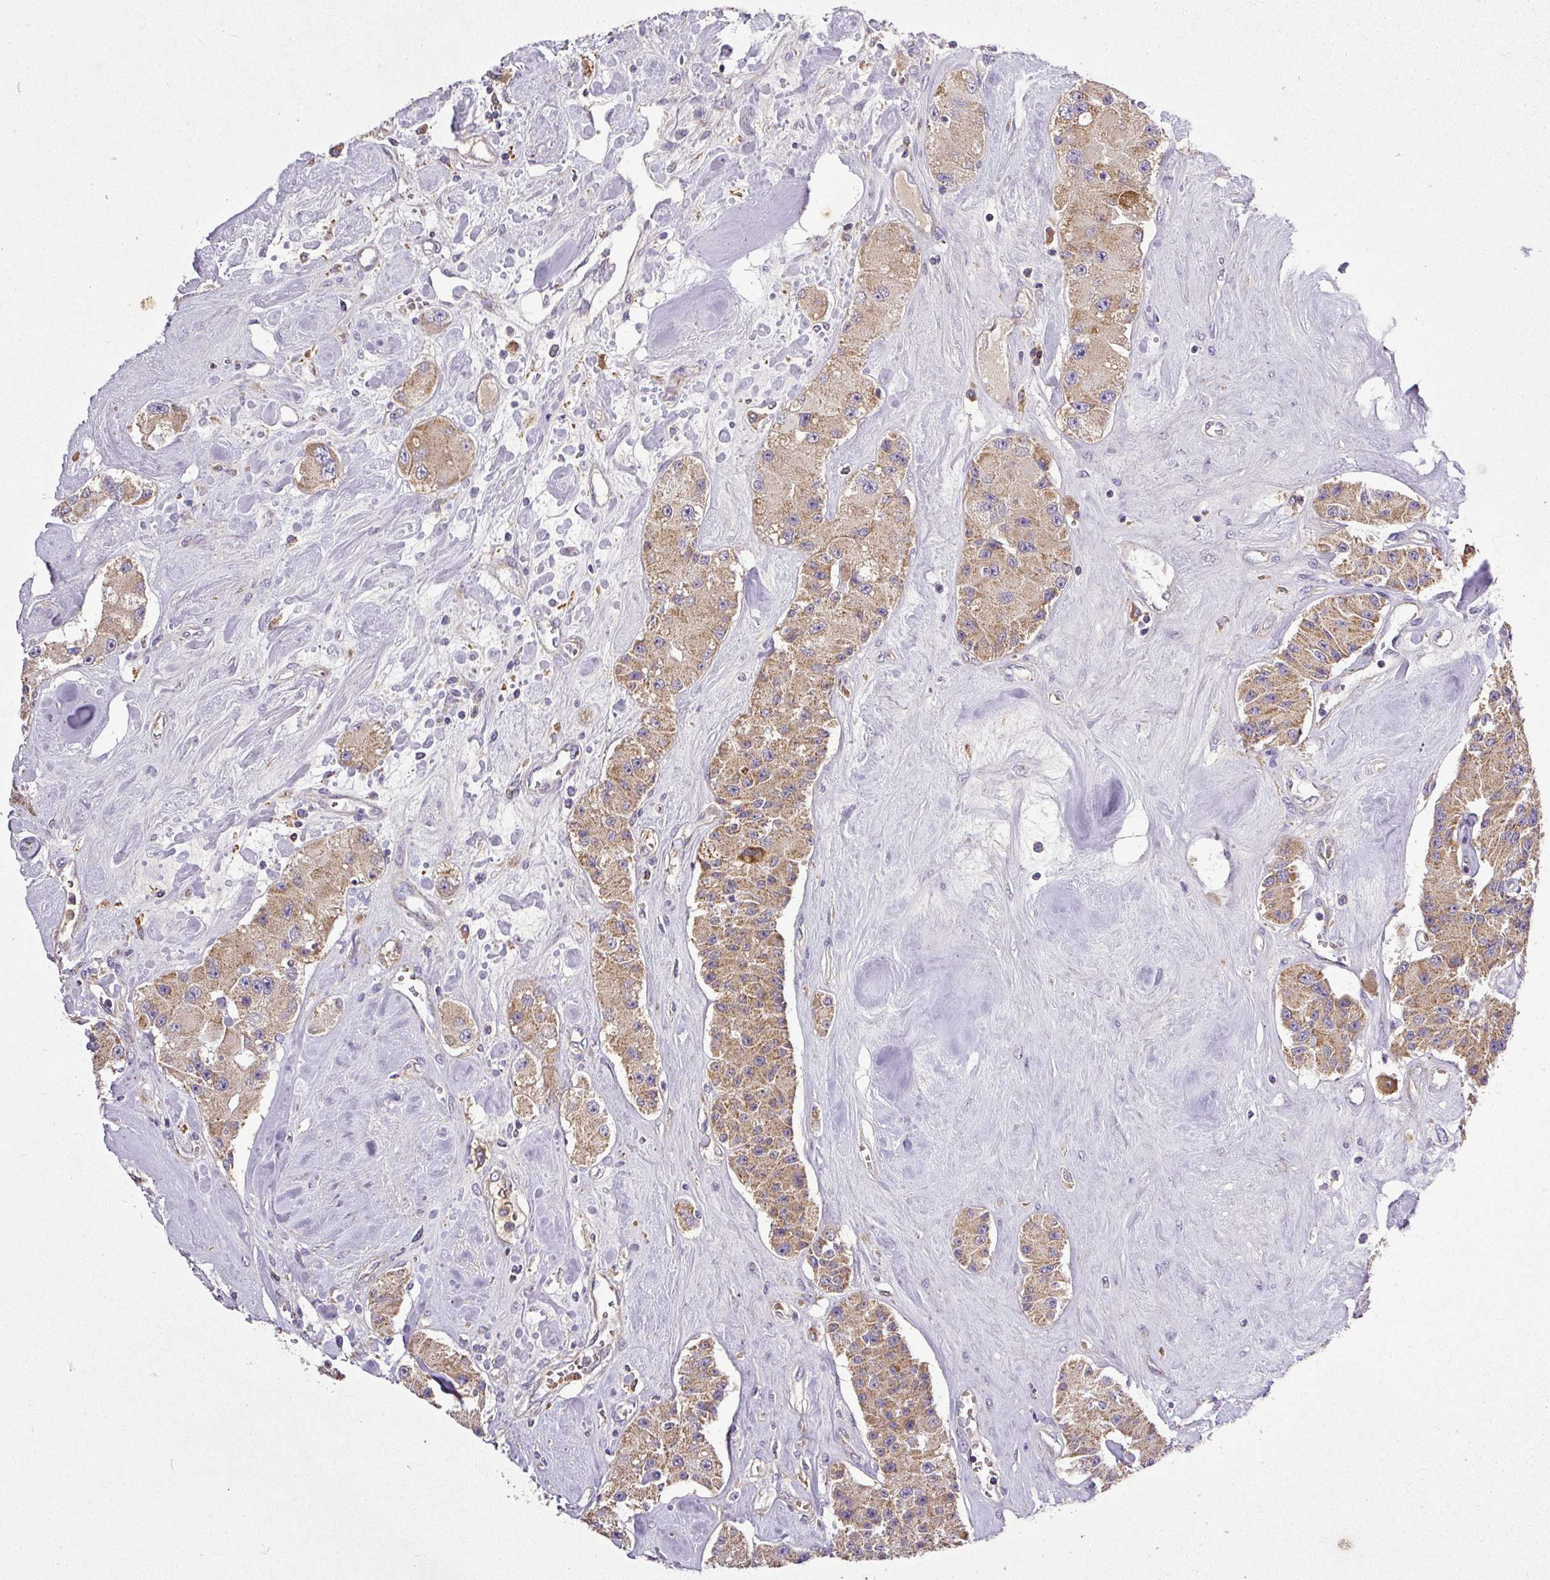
{"staining": {"intensity": "moderate", "quantity": ">75%", "location": "cytoplasmic/membranous"}, "tissue": "carcinoid", "cell_type": "Tumor cells", "image_type": "cancer", "snomed": [{"axis": "morphology", "description": "Carcinoid, malignant, NOS"}, {"axis": "topography", "description": "Pancreas"}], "caption": "The image displays a brown stain indicating the presence of a protein in the cytoplasmic/membranous of tumor cells in carcinoid.", "gene": "ZNF513", "patient": {"sex": "male", "age": 41}}